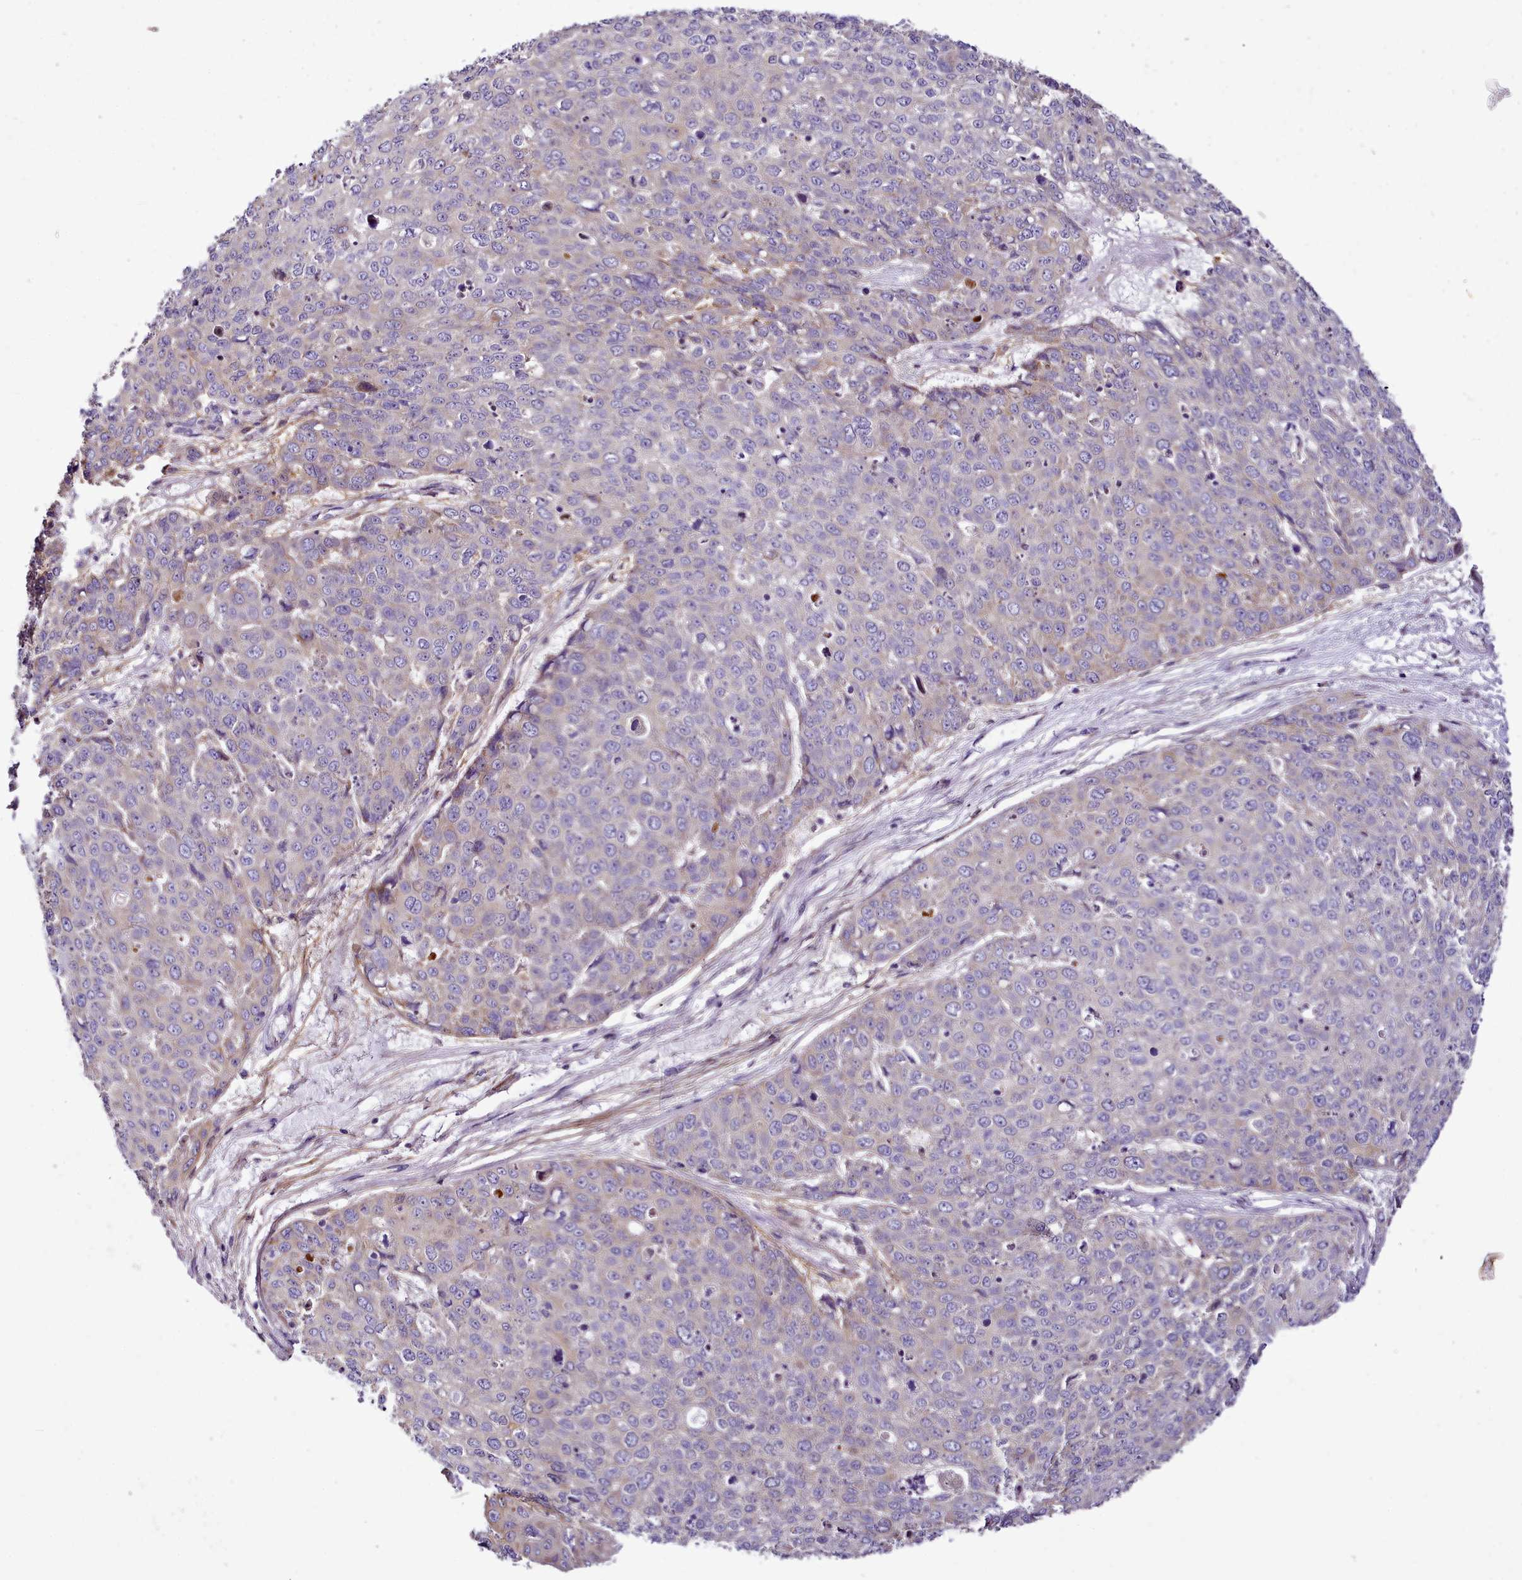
{"staining": {"intensity": "weak", "quantity": "<25%", "location": "cytoplasmic/membranous"}, "tissue": "skin cancer", "cell_type": "Tumor cells", "image_type": "cancer", "snomed": [{"axis": "morphology", "description": "Squamous cell carcinoma, NOS"}, {"axis": "topography", "description": "Skin"}], "caption": "DAB immunohistochemical staining of skin cancer (squamous cell carcinoma) exhibits no significant positivity in tumor cells.", "gene": "NBPF1", "patient": {"sex": "male", "age": 71}}